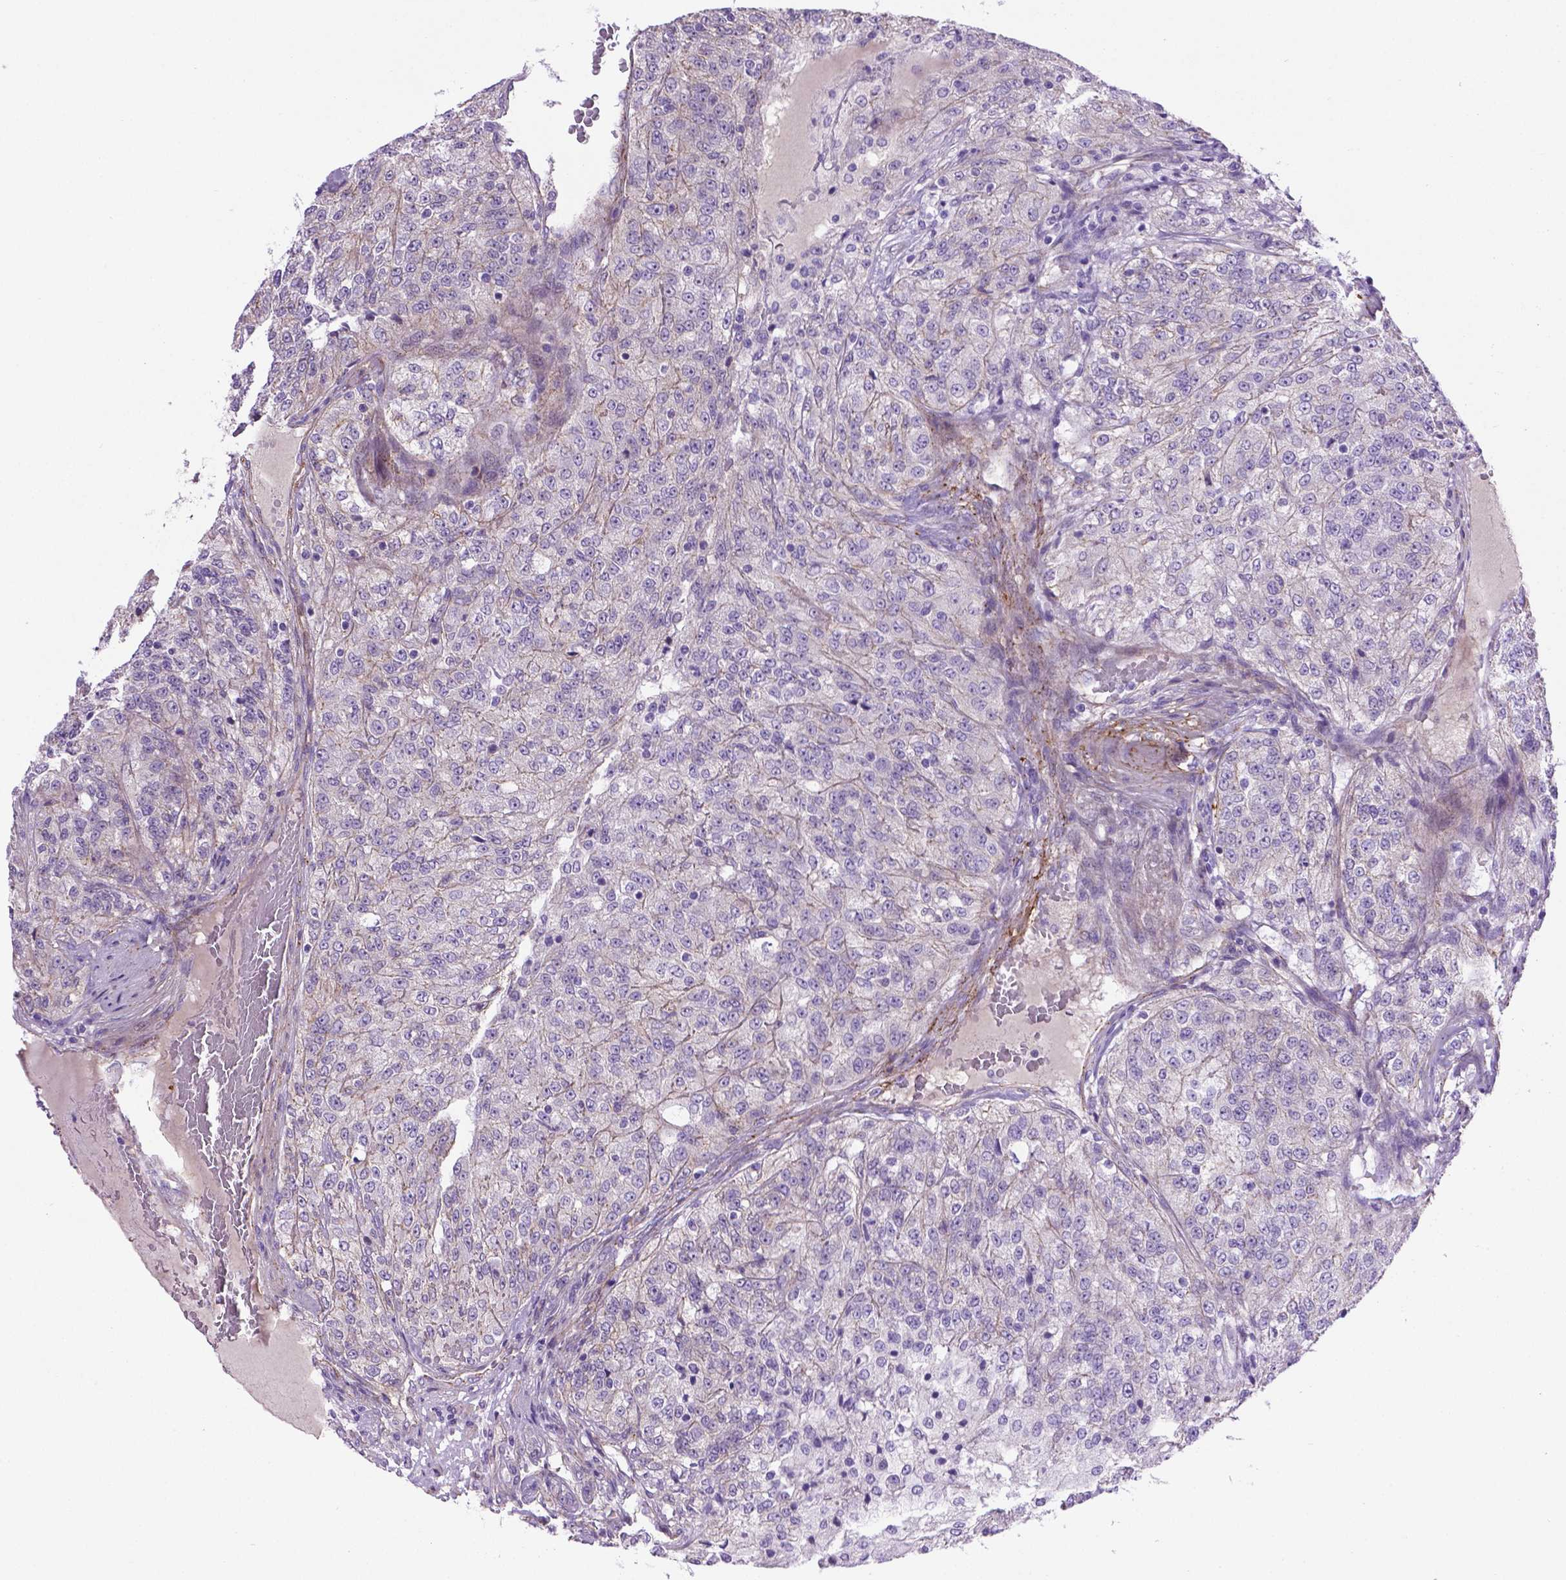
{"staining": {"intensity": "negative", "quantity": "none", "location": "none"}, "tissue": "renal cancer", "cell_type": "Tumor cells", "image_type": "cancer", "snomed": [{"axis": "morphology", "description": "Adenocarcinoma, NOS"}, {"axis": "topography", "description": "Kidney"}], "caption": "DAB immunohistochemical staining of renal cancer exhibits no significant staining in tumor cells. (Brightfield microscopy of DAB (3,3'-diaminobenzidine) immunohistochemistry (IHC) at high magnification).", "gene": "CCER2", "patient": {"sex": "female", "age": 63}}